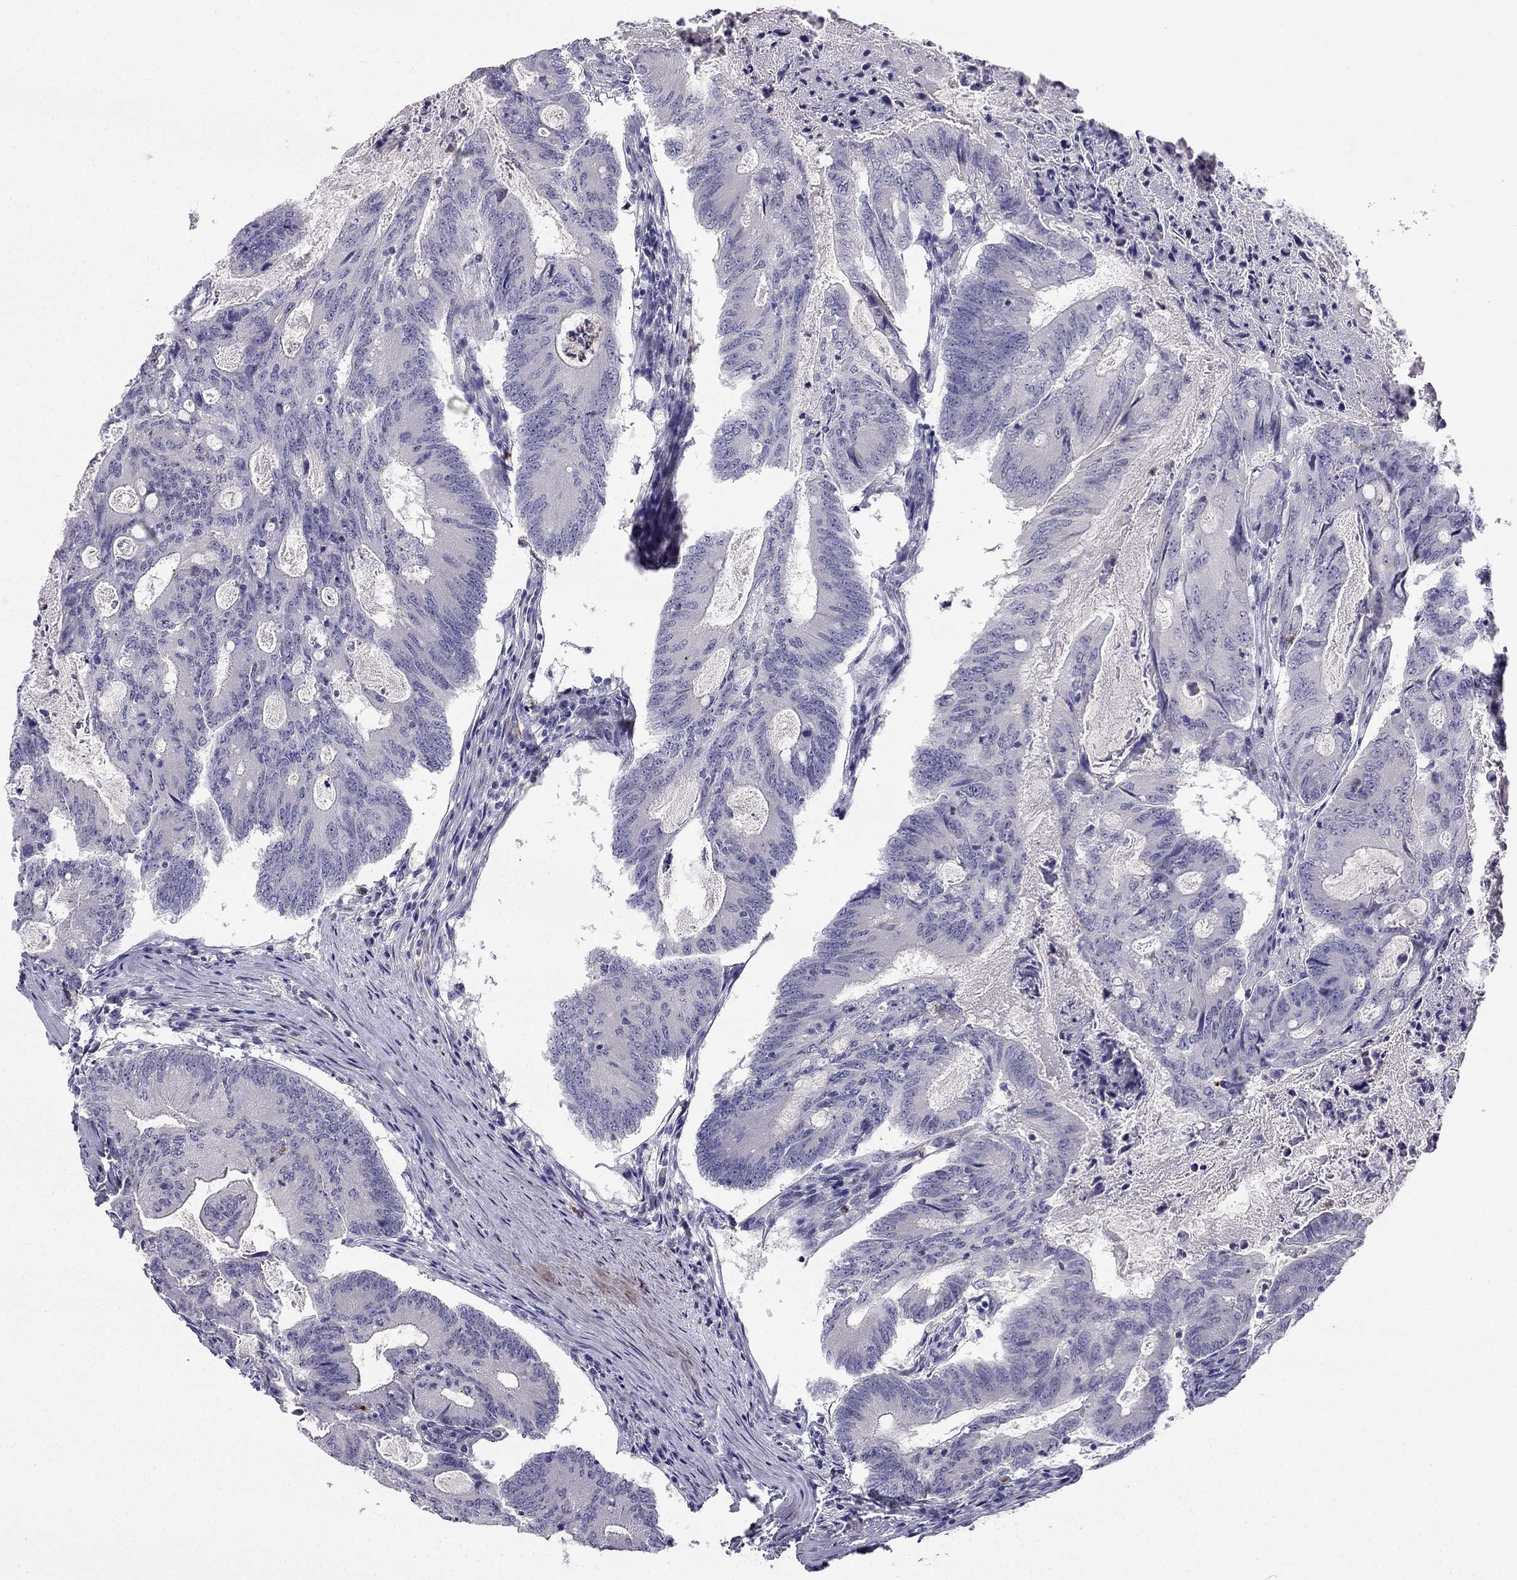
{"staining": {"intensity": "negative", "quantity": "none", "location": "none"}, "tissue": "colorectal cancer", "cell_type": "Tumor cells", "image_type": "cancer", "snomed": [{"axis": "morphology", "description": "Adenocarcinoma, NOS"}, {"axis": "topography", "description": "Colon"}], "caption": "Immunohistochemical staining of adenocarcinoma (colorectal) displays no significant expression in tumor cells.", "gene": "C16orf89", "patient": {"sex": "female", "age": 70}}